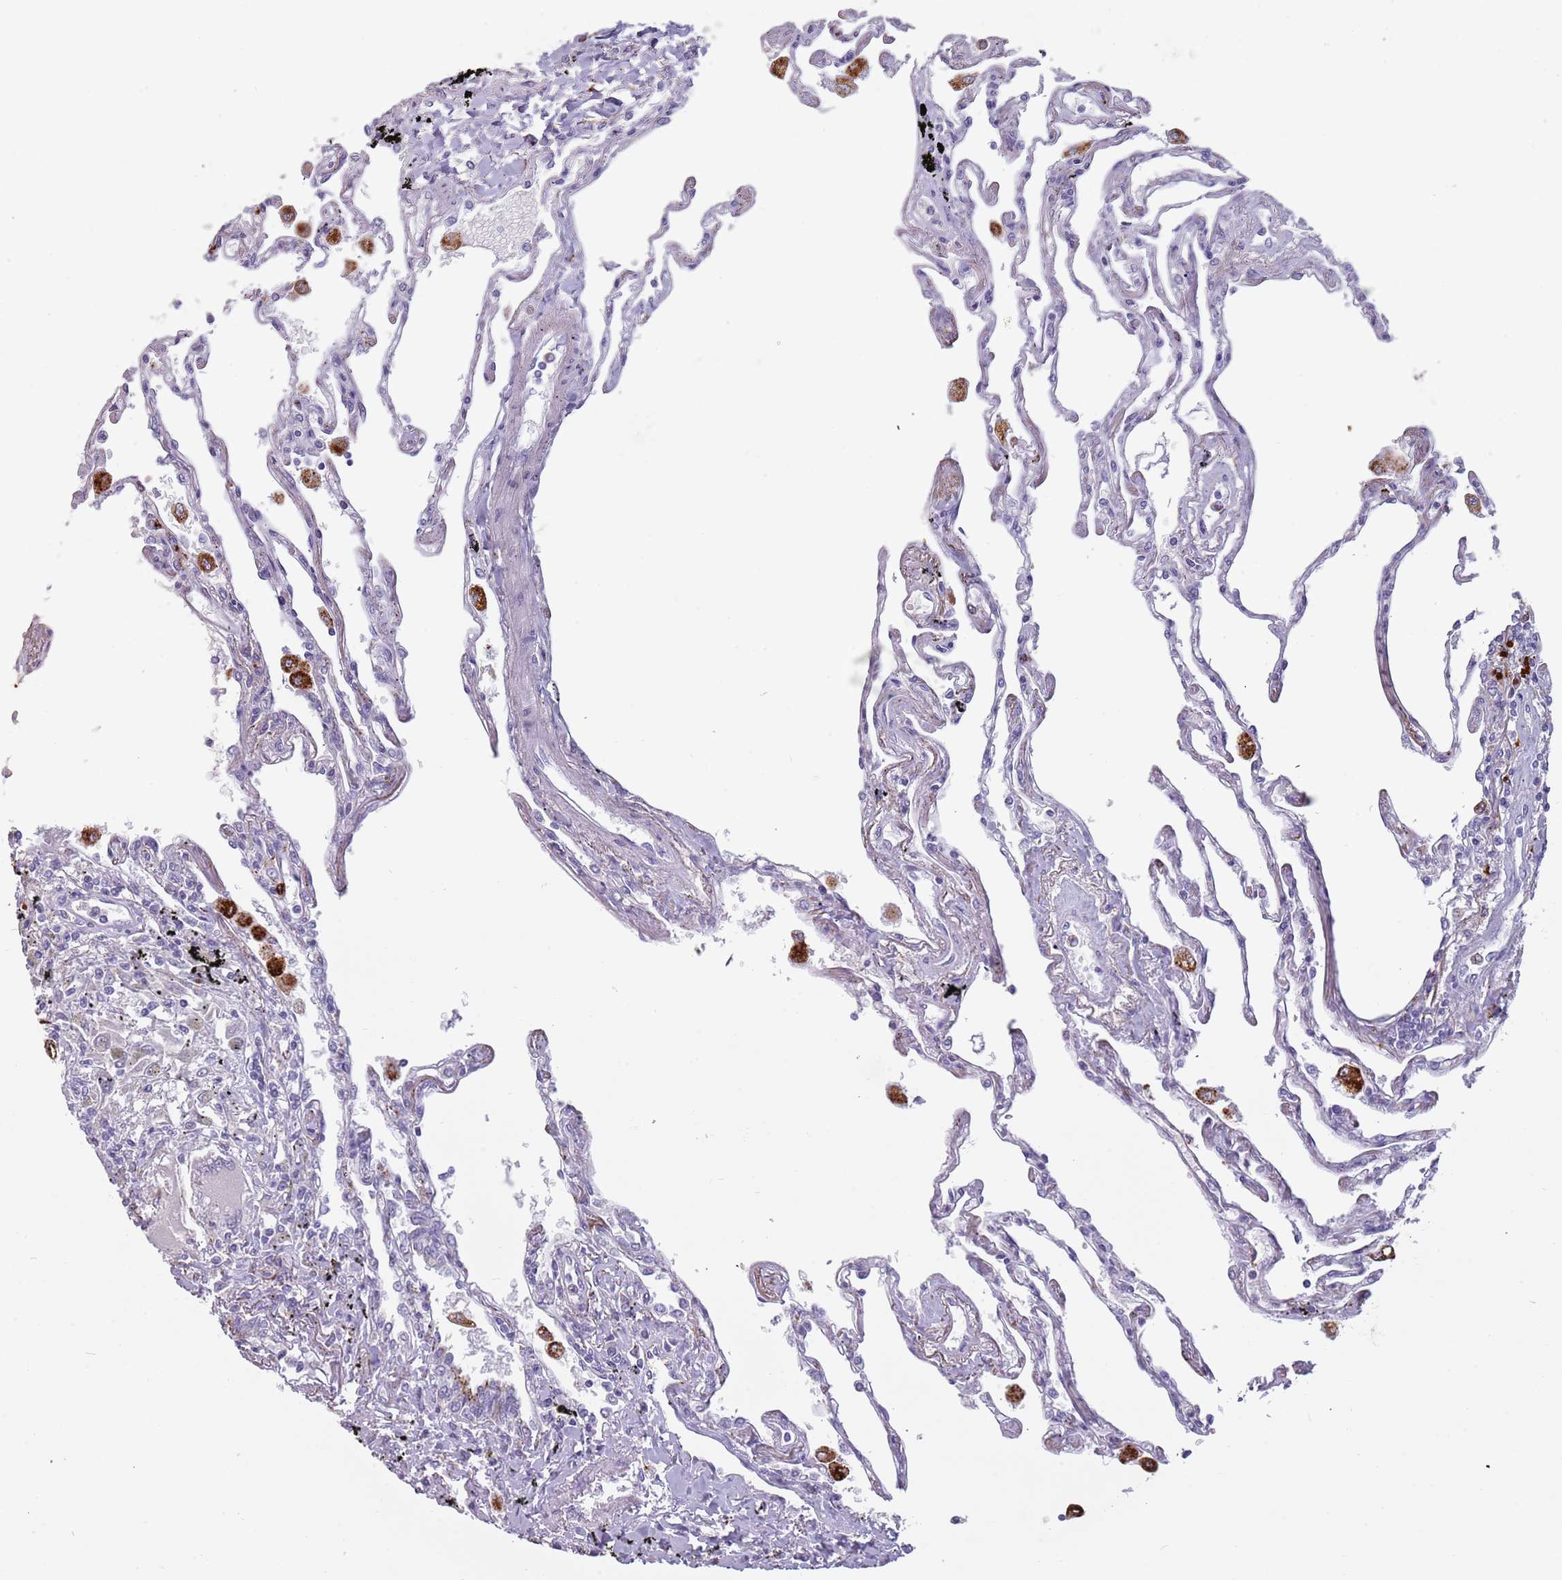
{"staining": {"intensity": "negative", "quantity": "none", "location": "none"}, "tissue": "lung", "cell_type": "Alveolar cells", "image_type": "normal", "snomed": [{"axis": "morphology", "description": "Normal tissue, NOS"}, {"axis": "topography", "description": "Lung"}], "caption": "Alveolar cells show no significant expression in benign lung. (Stains: DAB (3,3'-diaminobenzidine) immunohistochemistry with hematoxylin counter stain, Microscopy: brightfield microscopy at high magnification).", "gene": "NWD2", "patient": {"sex": "female", "age": 67}}